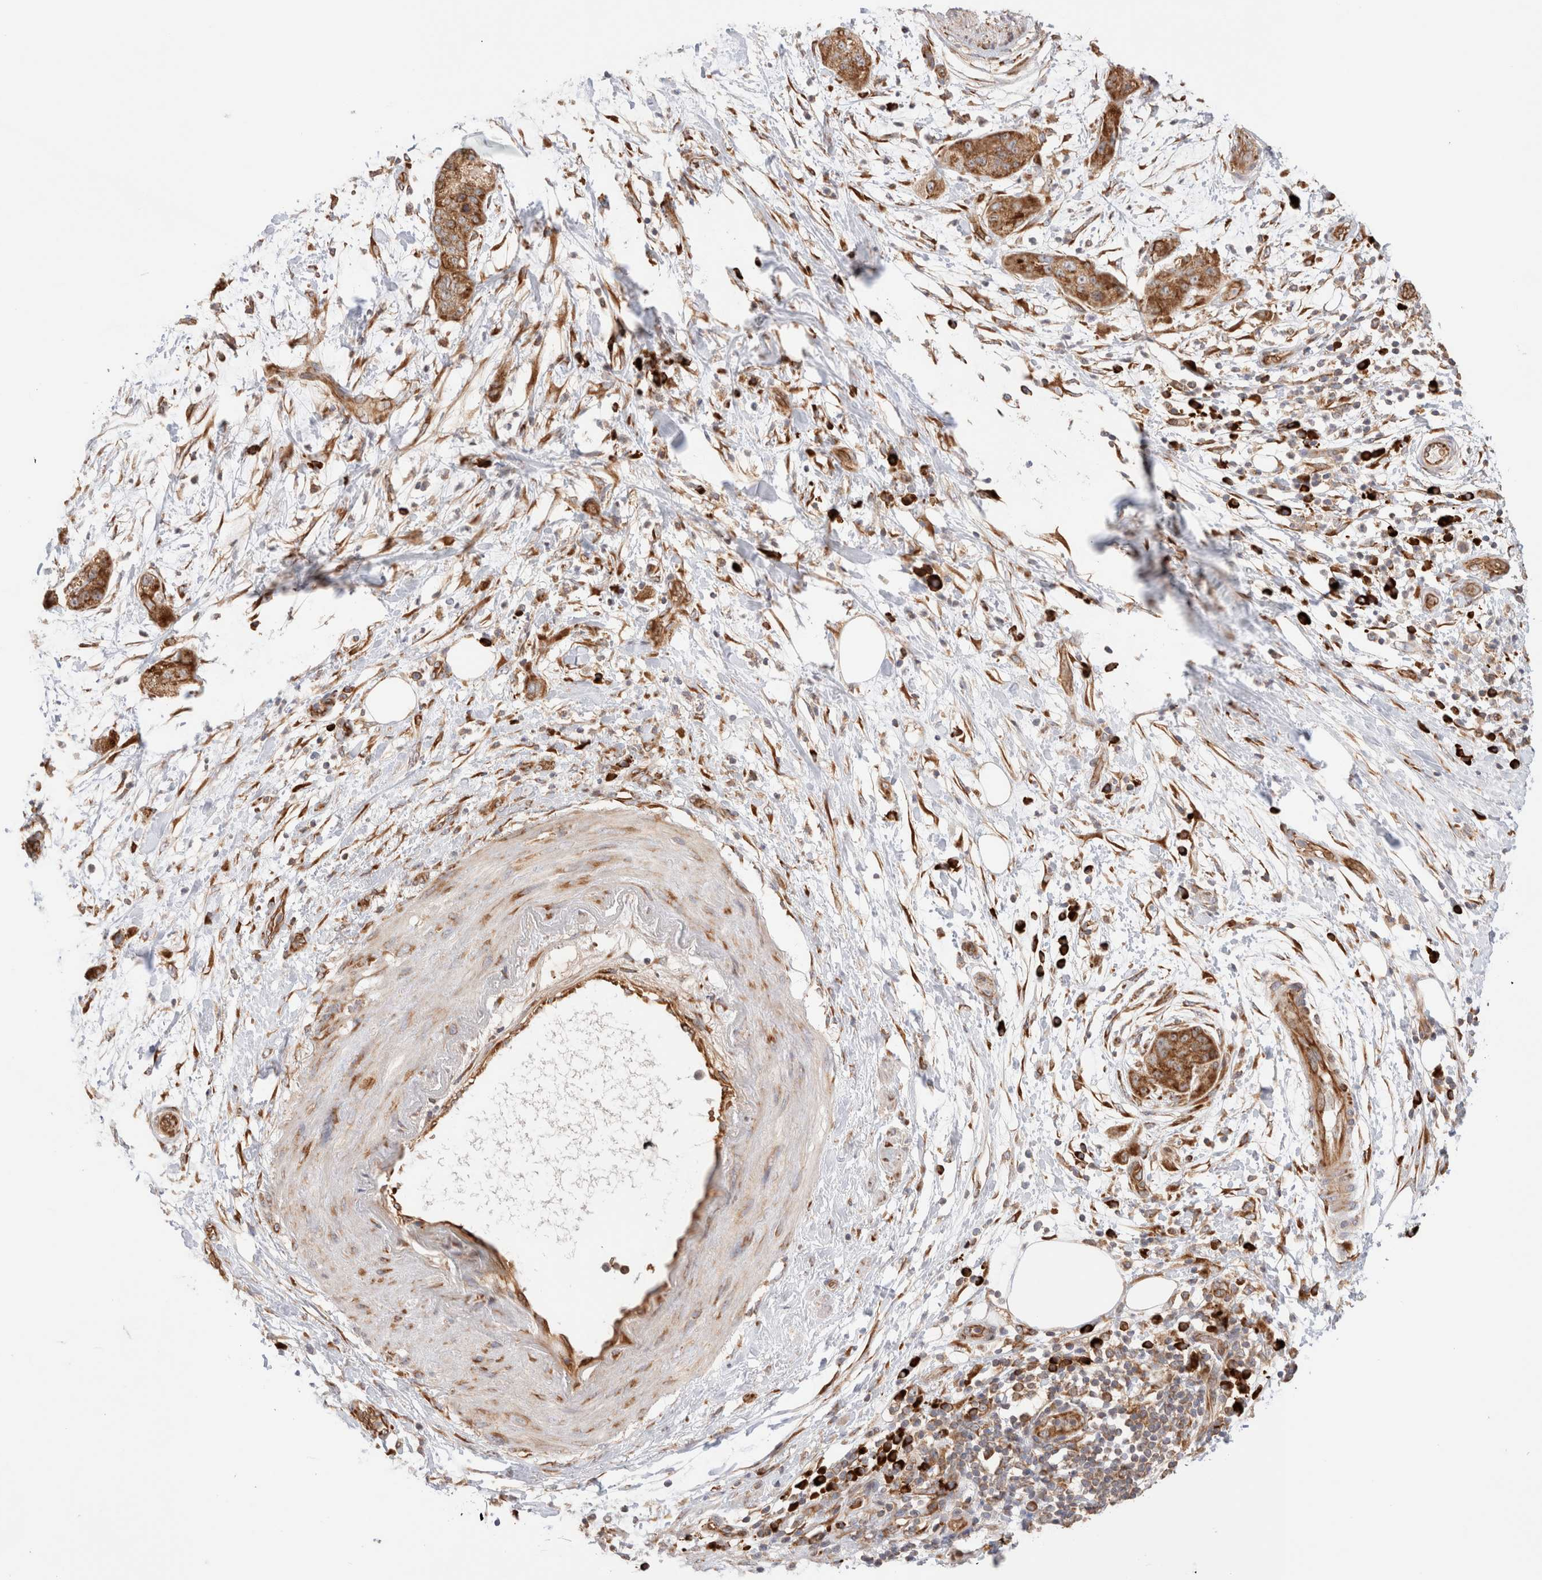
{"staining": {"intensity": "moderate", "quantity": ">75%", "location": "cytoplasmic/membranous"}, "tissue": "pancreatic cancer", "cell_type": "Tumor cells", "image_type": "cancer", "snomed": [{"axis": "morphology", "description": "Adenocarcinoma, NOS"}, {"axis": "topography", "description": "Pancreas"}], "caption": "Tumor cells demonstrate medium levels of moderate cytoplasmic/membranous expression in about >75% of cells in pancreatic cancer. (Stains: DAB in brown, nuclei in blue, Microscopy: brightfield microscopy at high magnification).", "gene": "UTS2B", "patient": {"sex": "female", "age": 78}}